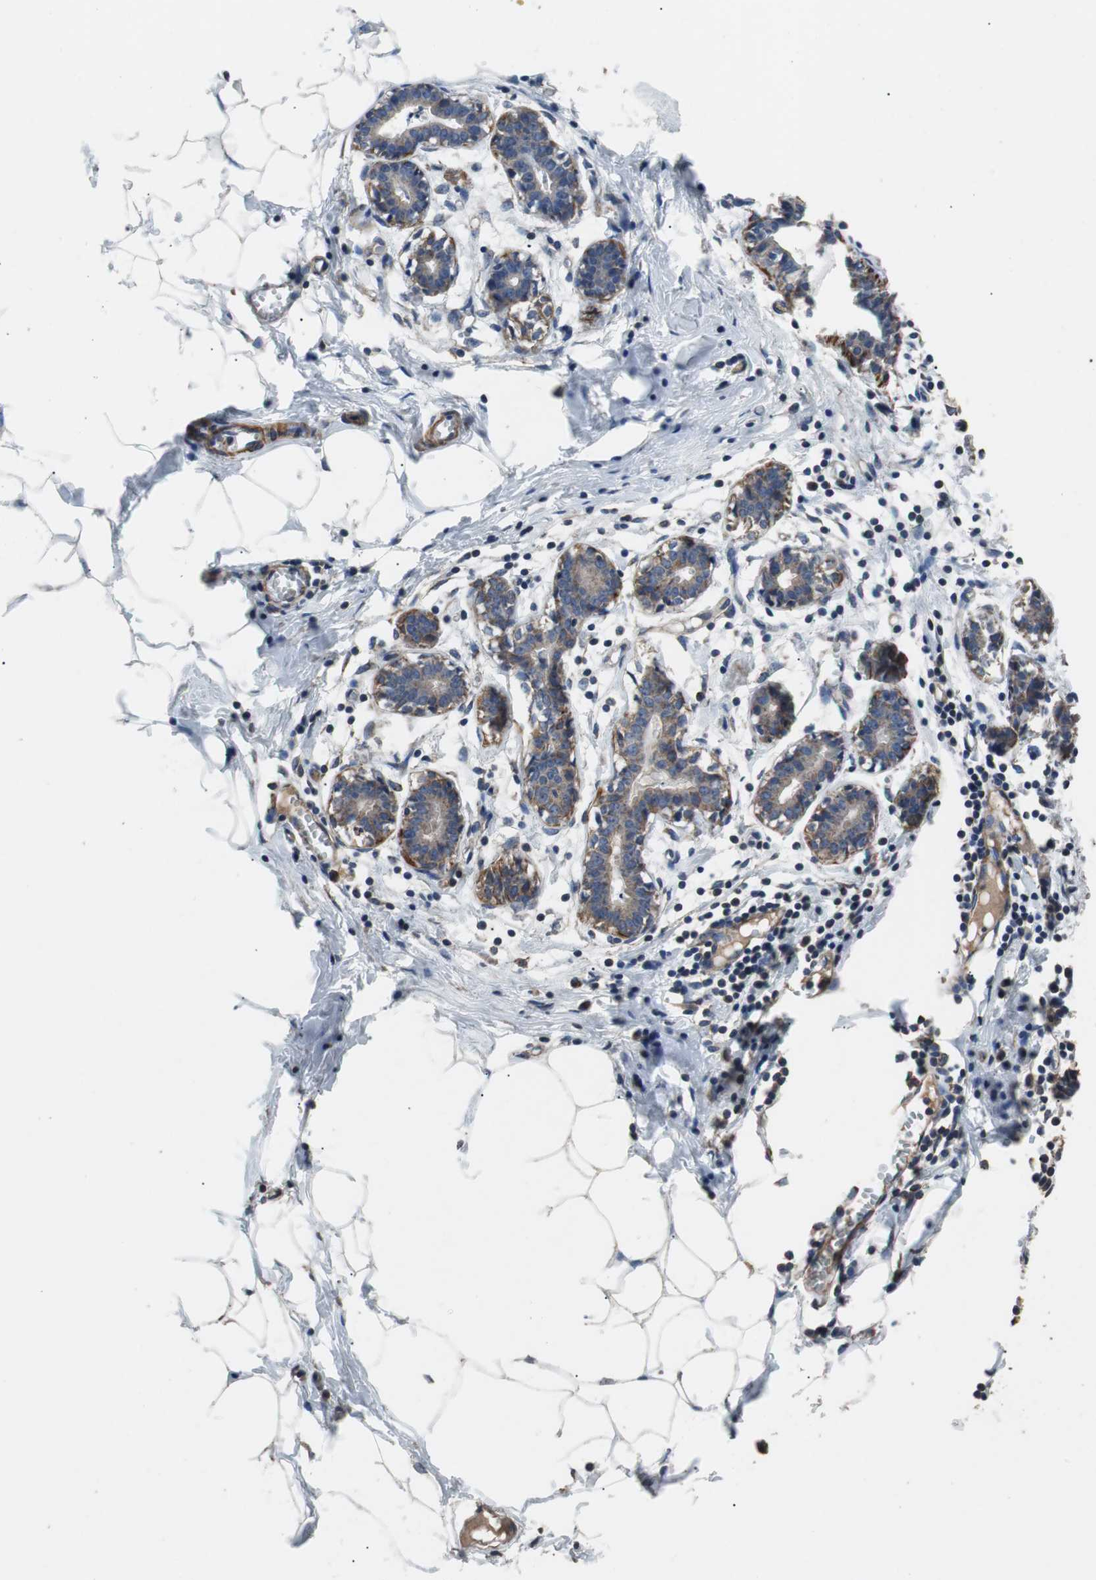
{"staining": {"intensity": "moderate", "quantity": "25%-75%", "location": "cytoplasmic/membranous"}, "tissue": "breast", "cell_type": "Adipocytes", "image_type": "normal", "snomed": [{"axis": "morphology", "description": "Normal tissue, NOS"}, {"axis": "topography", "description": "Breast"}], "caption": "High-magnification brightfield microscopy of normal breast stained with DAB (3,3'-diaminobenzidine) (brown) and counterstained with hematoxylin (blue). adipocytes exhibit moderate cytoplasmic/membranous staining is present in about25%-75% of cells. Ihc stains the protein in brown and the nuclei are stained blue.", "gene": "PITRM1", "patient": {"sex": "female", "age": 27}}